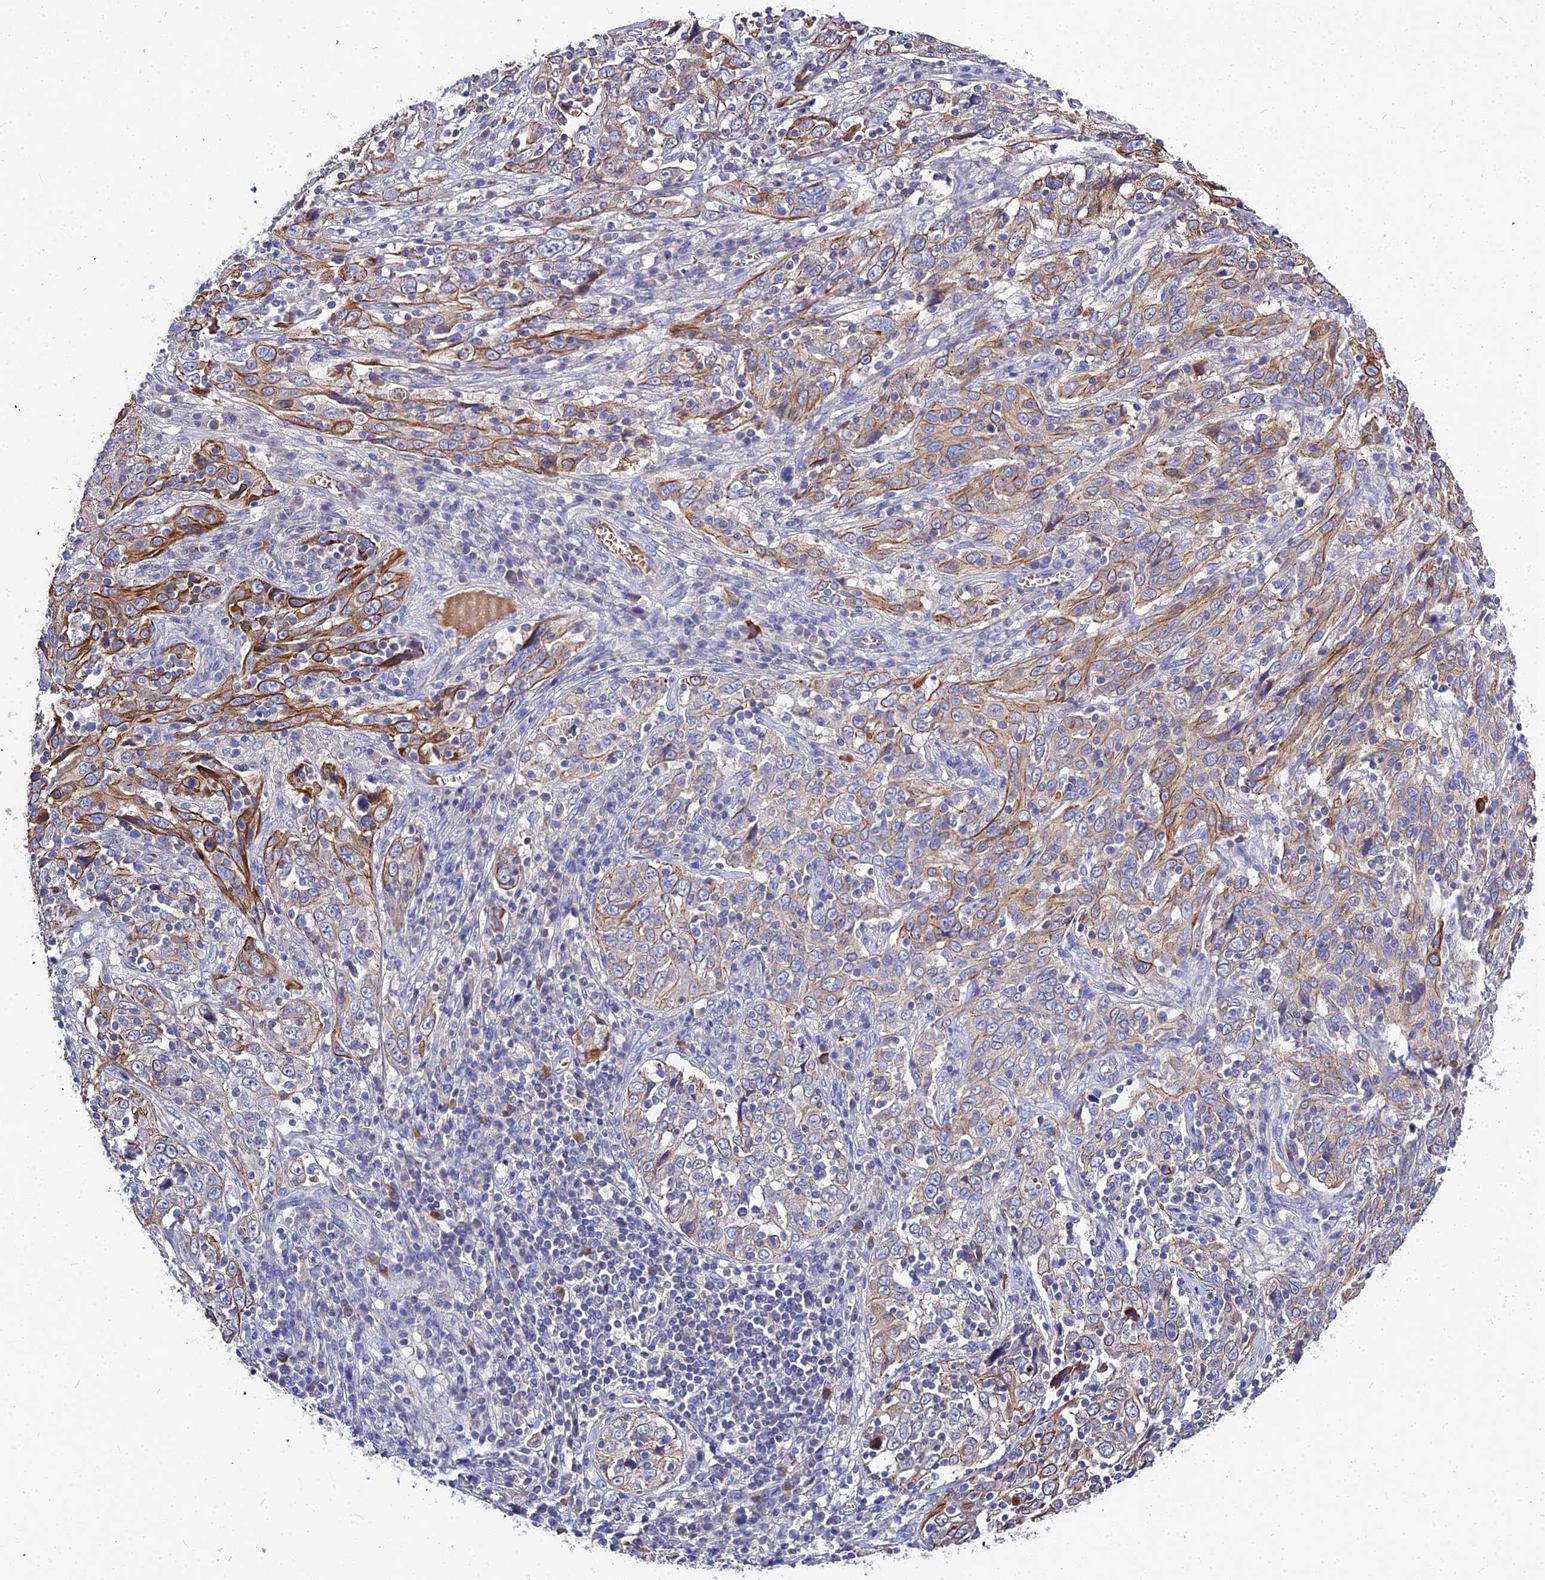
{"staining": {"intensity": "moderate", "quantity": "25%-75%", "location": "cytoplasmic/membranous"}, "tissue": "cervical cancer", "cell_type": "Tumor cells", "image_type": "cancer", "snomed": [{"axis": "morphology", "description": "Squamous cell carcinoma, NOS"}, {"axis": "topography", "description": "Cervix"}], "caption": "Tumor cells display medium levels of moderate cytoplasmic/membranous expression in approximately 25%-75% of cells in human cervical squamous cell carcinoma.", "gene": "DMRTA1", "patient": {"sex": "female", "age": 46}}